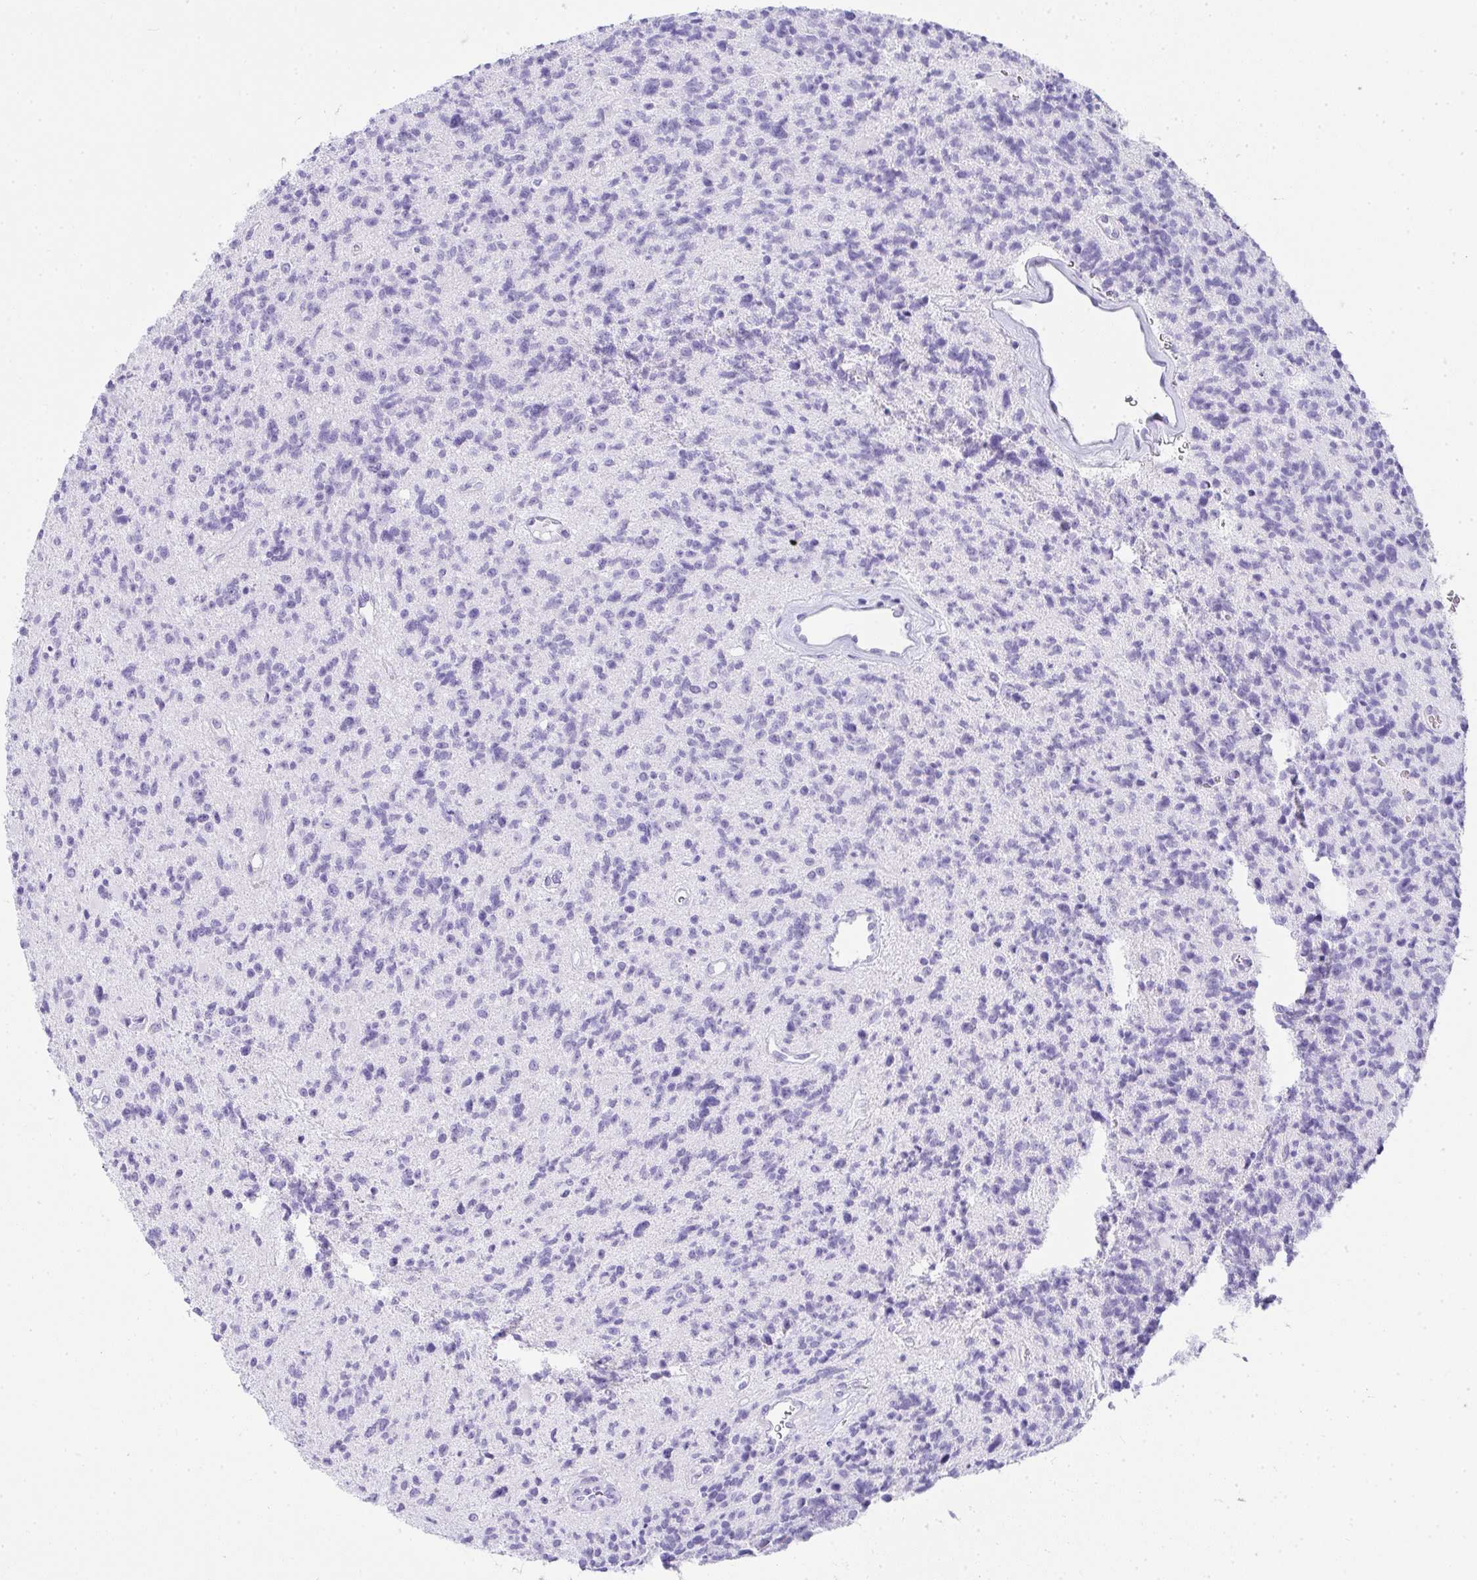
{"staining": {"intensity": "negative", "quantity": "none", "location": "none"}, "tissue": "glioma", "cell_type": "Tumor cells", "image_type": "cancer", "snomed": [{"axis": "morphology", "description": "Glioma, malignant, High grade"}, {"axis": "topography", "description": "Brain"}], "caption": "Tumor cells are negative for protein expression in human malignant glioma (high-grade).", "gene": "CDADC1", "patient": {"sex": "male", "age": 29}}